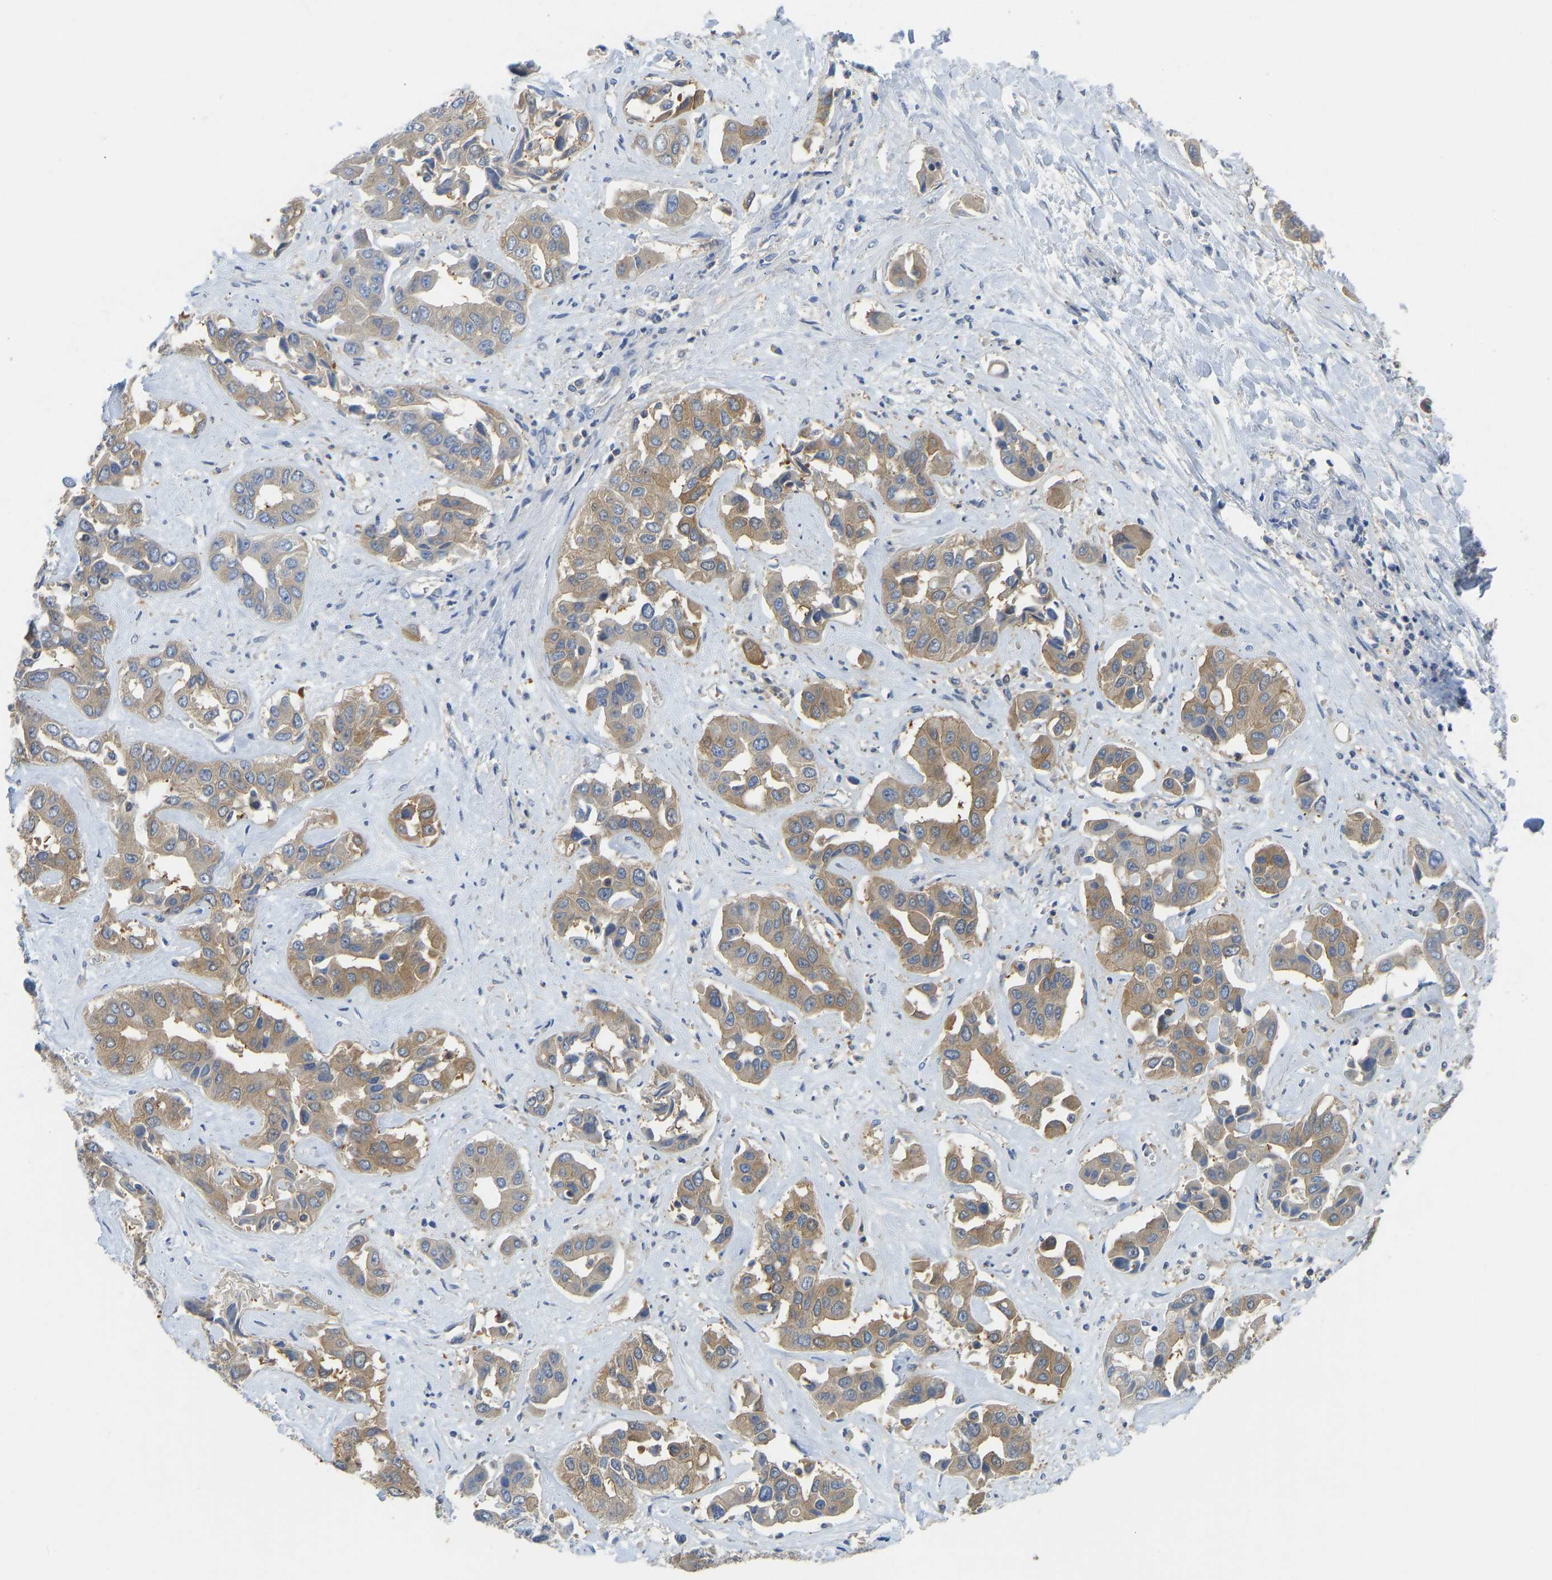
{"staining": {"intensity": "moderate", "quantity": ">75%", "location": "cytoplasmic/membranous"}, "tissue": "liver cancer", "cell_type": "Tumor cells", "image_type": "cancer", "snomed": [{"axis": "morphology", "description": "Cholangiocarcinoma"}, {"axis": "topography", "description": "Liver"}], "caption": "High-power microscopy captured an IHC photomicrograph of liver cholangiocarcinoma, revealing moderate cytoplasmic/membranous positivity in about >75% of tumor cells.", "gene": "PPP3CA", "patient": {"sex": "female", "age": 52}}